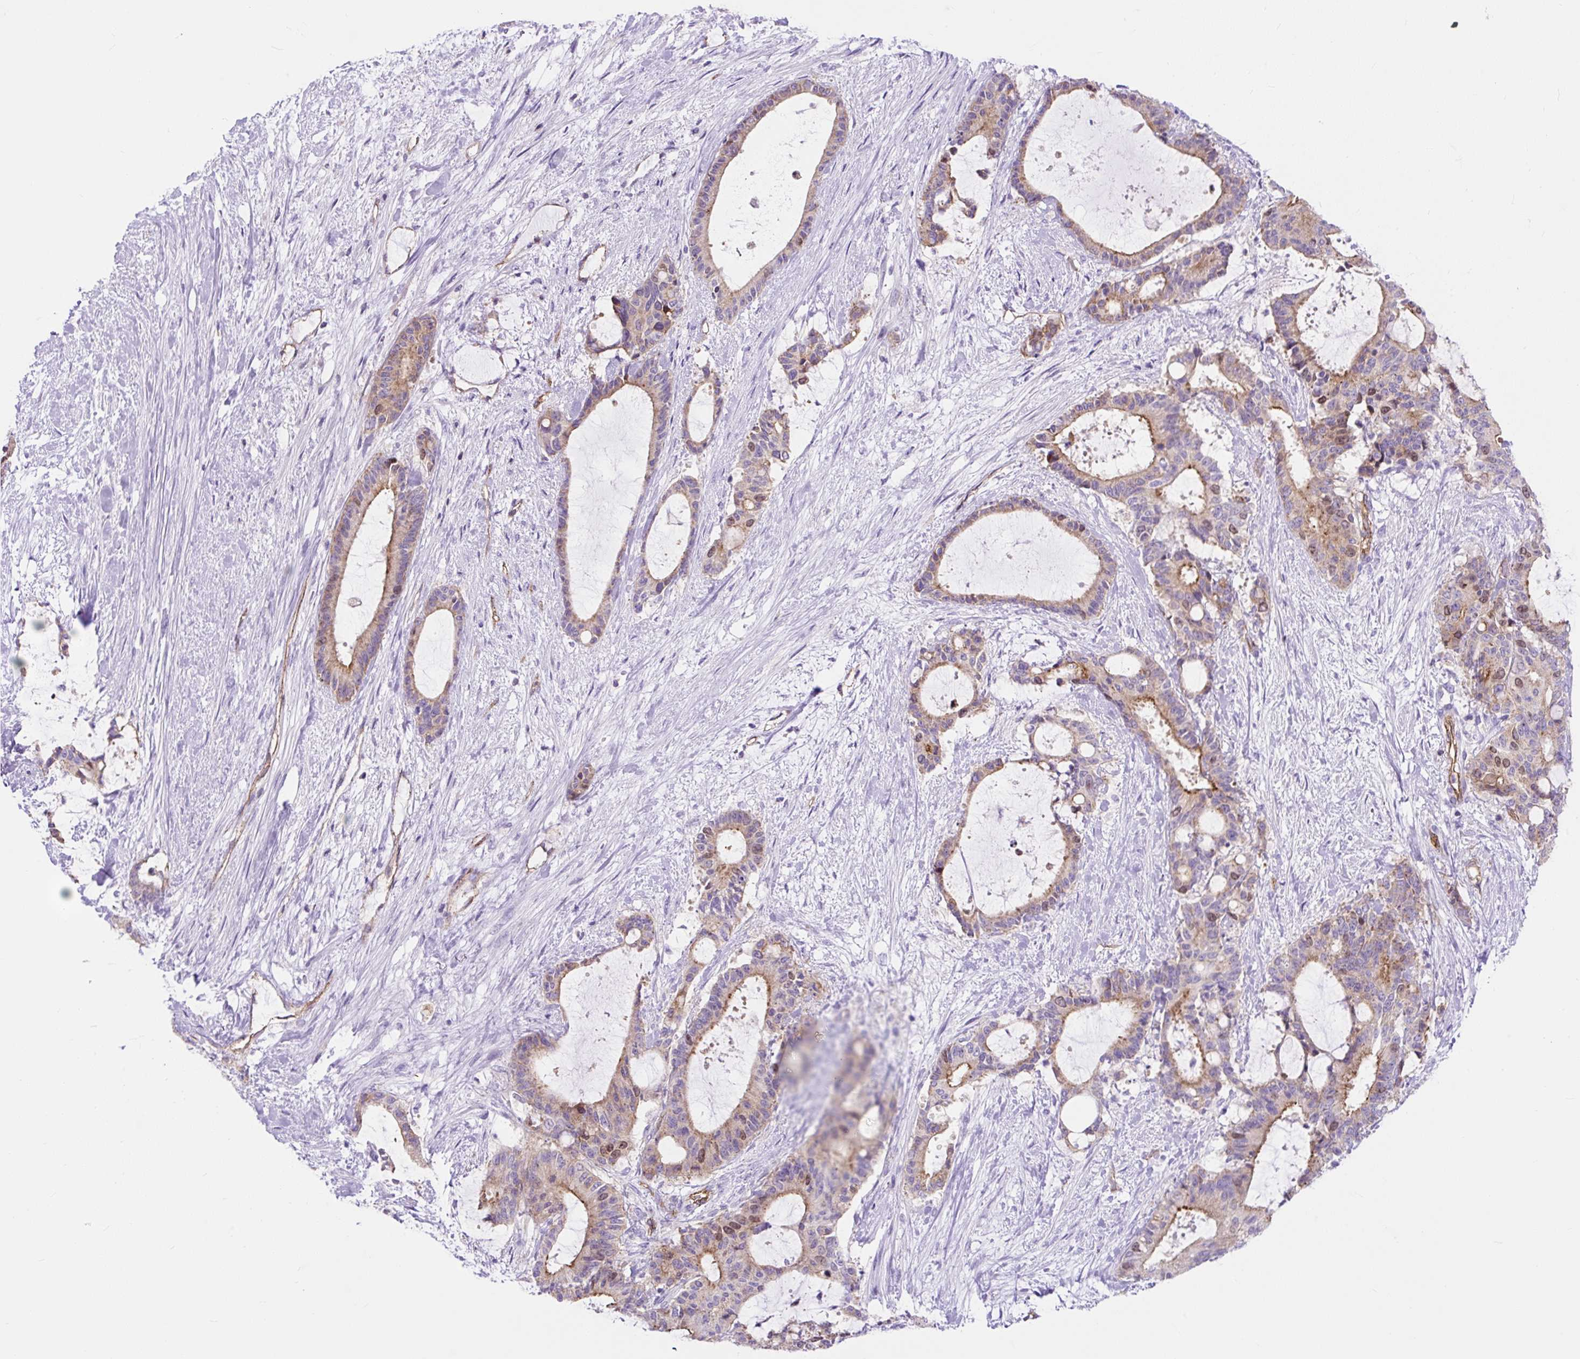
{"staining": {"intensity": "moderate", "quantity": "<25%", "location": "cytoplasmic/membranous,nuclear"}, "tissue": "liver cancer", "cell_type": "Tumor cells", "image_type": "cancer", "snomed": [{"axis": "morphology", "description": "Normal tissue, NOS"}, {"axis": "morphology", "description": "Cholangiocarcinoma"}, {"axis": "topography", "description": "Liver"}, {"axis": "topography", "description": "Peripheral nerve tissue"}], "caption": "High-power microscopy captured an immunohistochemistry (IHC) photomicrograph of cholangiocarcinoma (liver), revealing moderate cytoplasmic/membranous and nuclear positivity in about <25% of tumor cells. (DAB (3,3'-diaminobenzidine) IHC with brightfield microscopy, high magnification).", "gene": "HIP1R", "patient": {"sex": "female", "age": 73}}